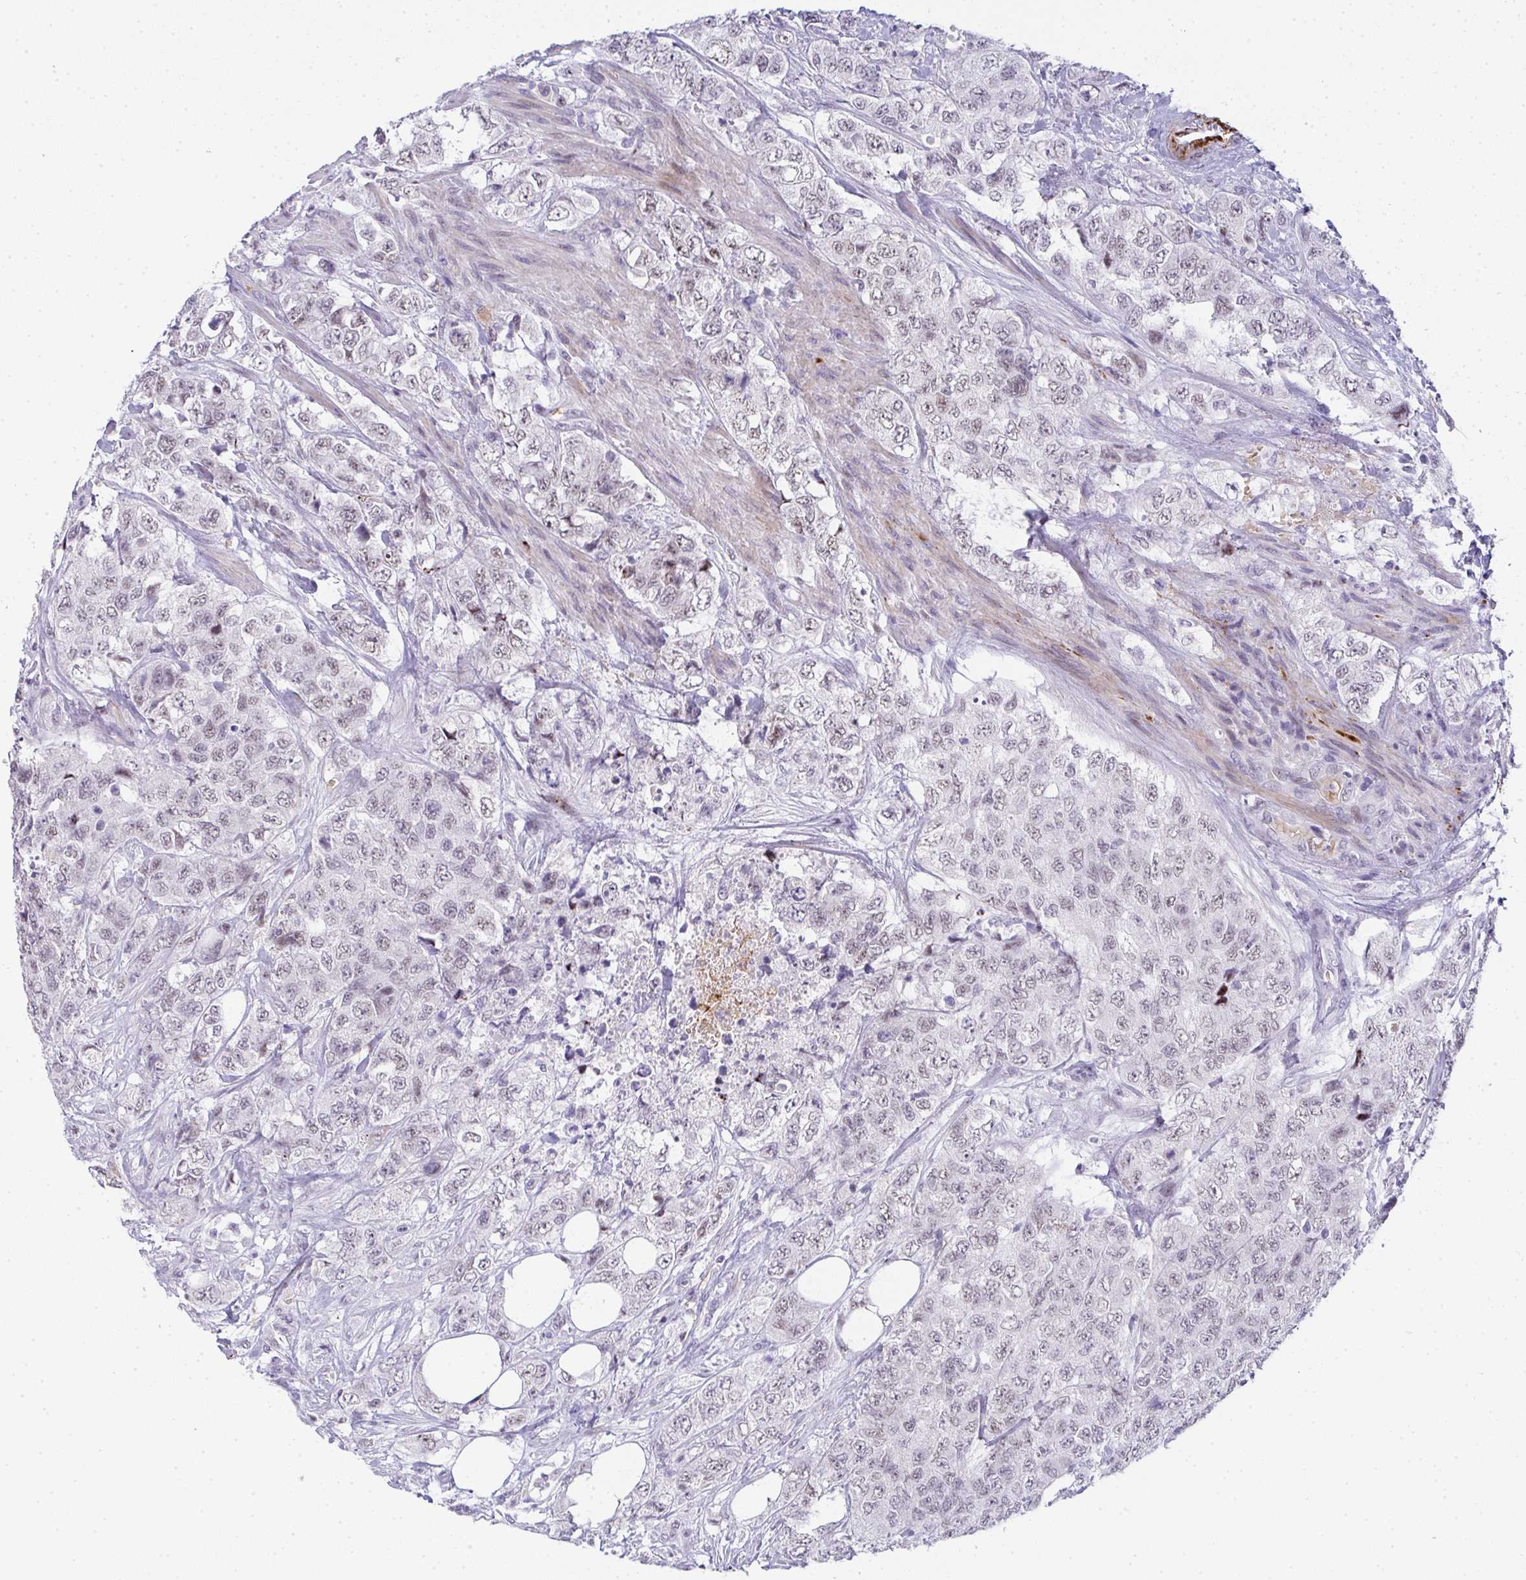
{"staining": {"intensity": "weak", "quantity": "25%-75%", "location": "nuclear"}, "tissue": "urothelial cancer", "cell_type": "Tumor cells", "image_type": "cancer", "snomed": [{"axis": "morphology", "description": "Urothelial carcinoma, High grade"}, {"axis": "topography", "description": "Urinary bladder"}], "caption": "A micrograph showing weak nuclear staining in approximately 25%-75% of tumor cells in urothelial cancer, as visualized by brown immunohistochemical staining.", "gene": "TNMD", "patient": {"sex": "female", "age": 78}}